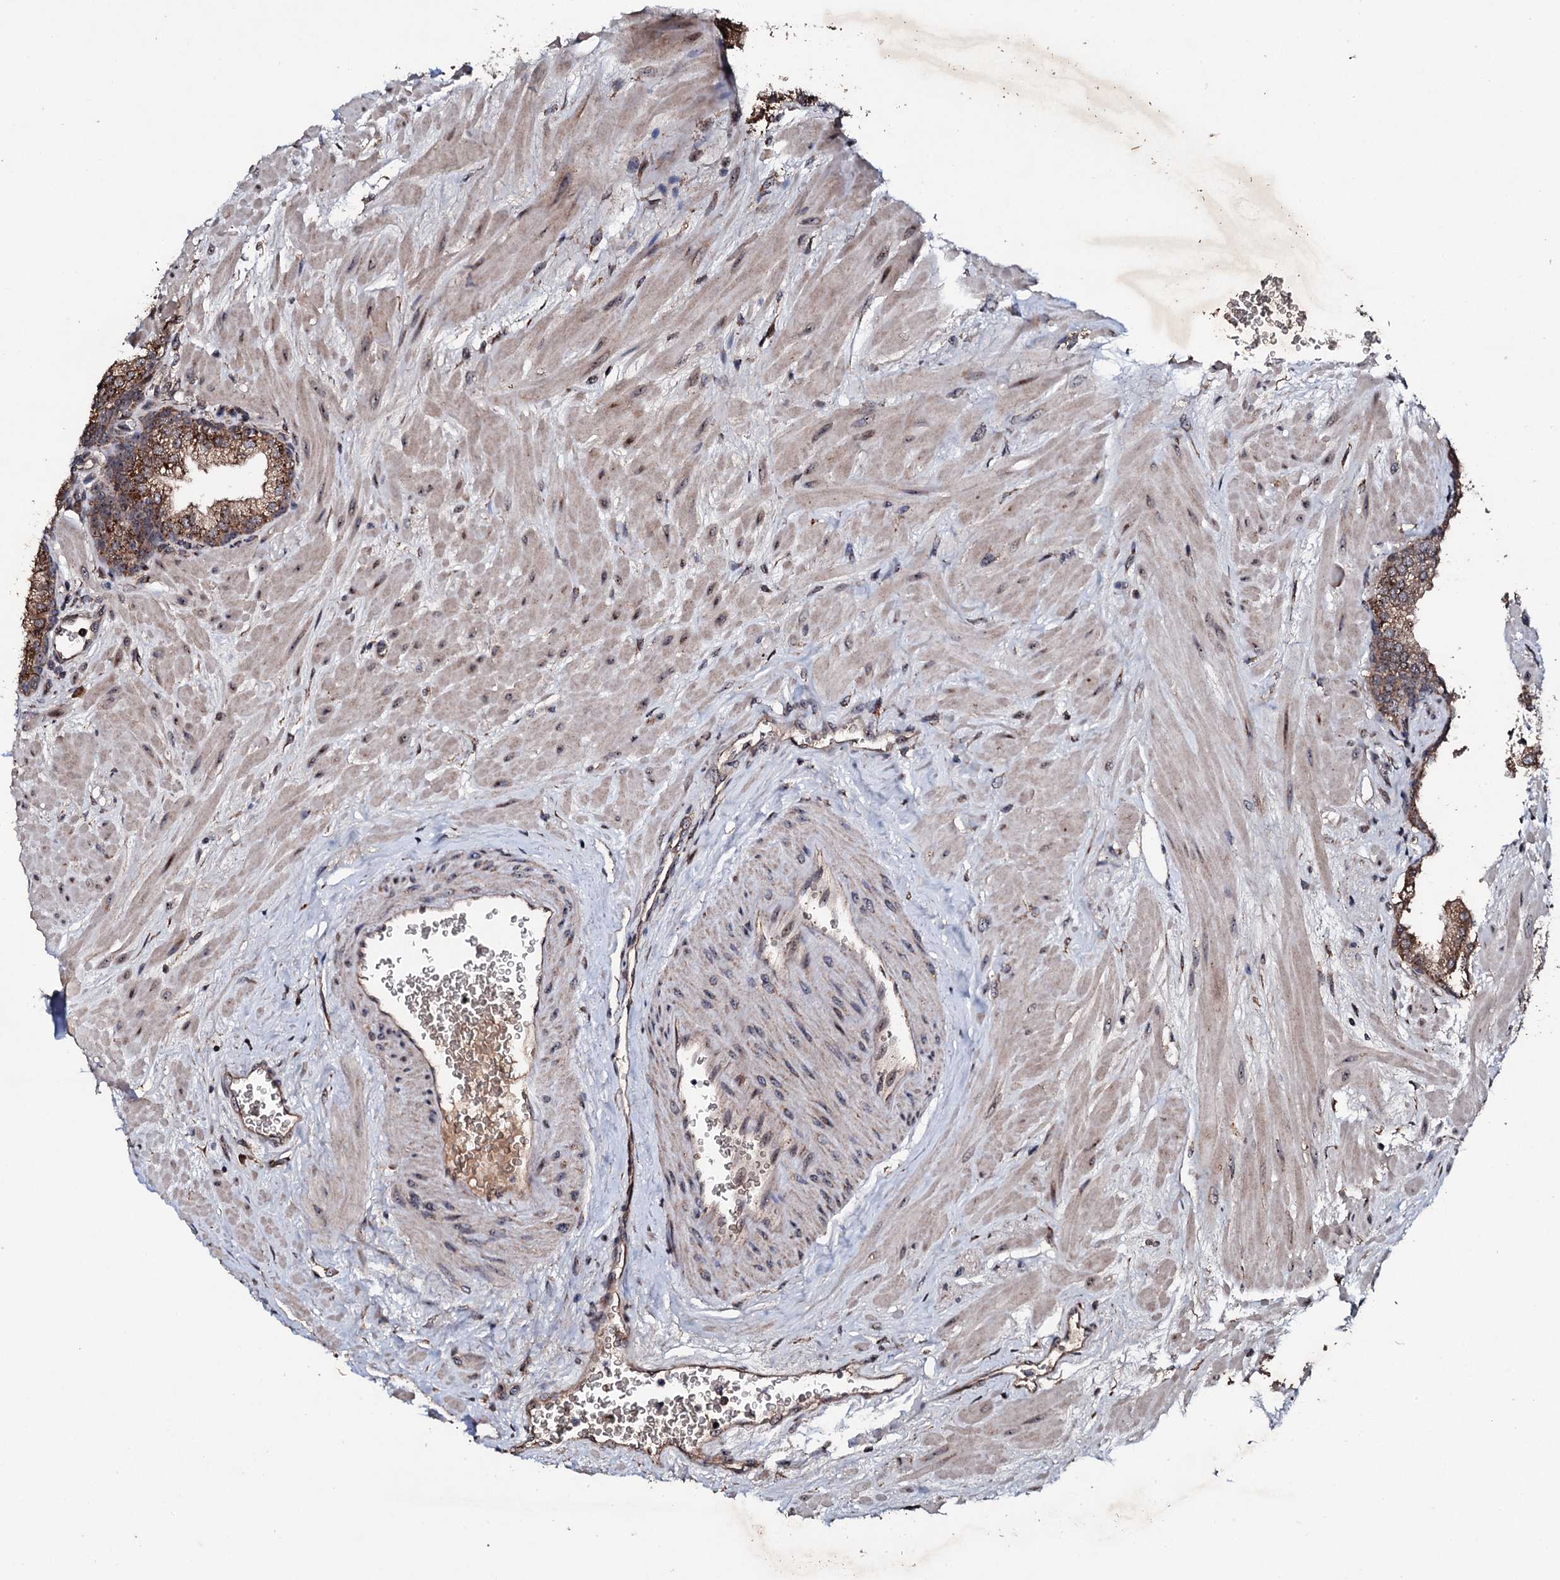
{"staining": {"intensity": "moderate", "quantity": ">75%", "location": "cytoplasmic/membranous"}, "tissue": "prostate", "cell_type": "Glandular cells", "image_type": "normal", "snomed": [{"axis": "morphology", "description": "Normal tissue, NOS"}, {"axis": "topography", "description": "Prostate"}], "caption": "Immunohistochemistry (IHC) of unremarkable prostate exhibits medium levels of moderate cytoplasmic/membranous expression in about >75% of glandular cells.", "gene": "FAM111A", "patient": {"sex": "male", "age": 60}}